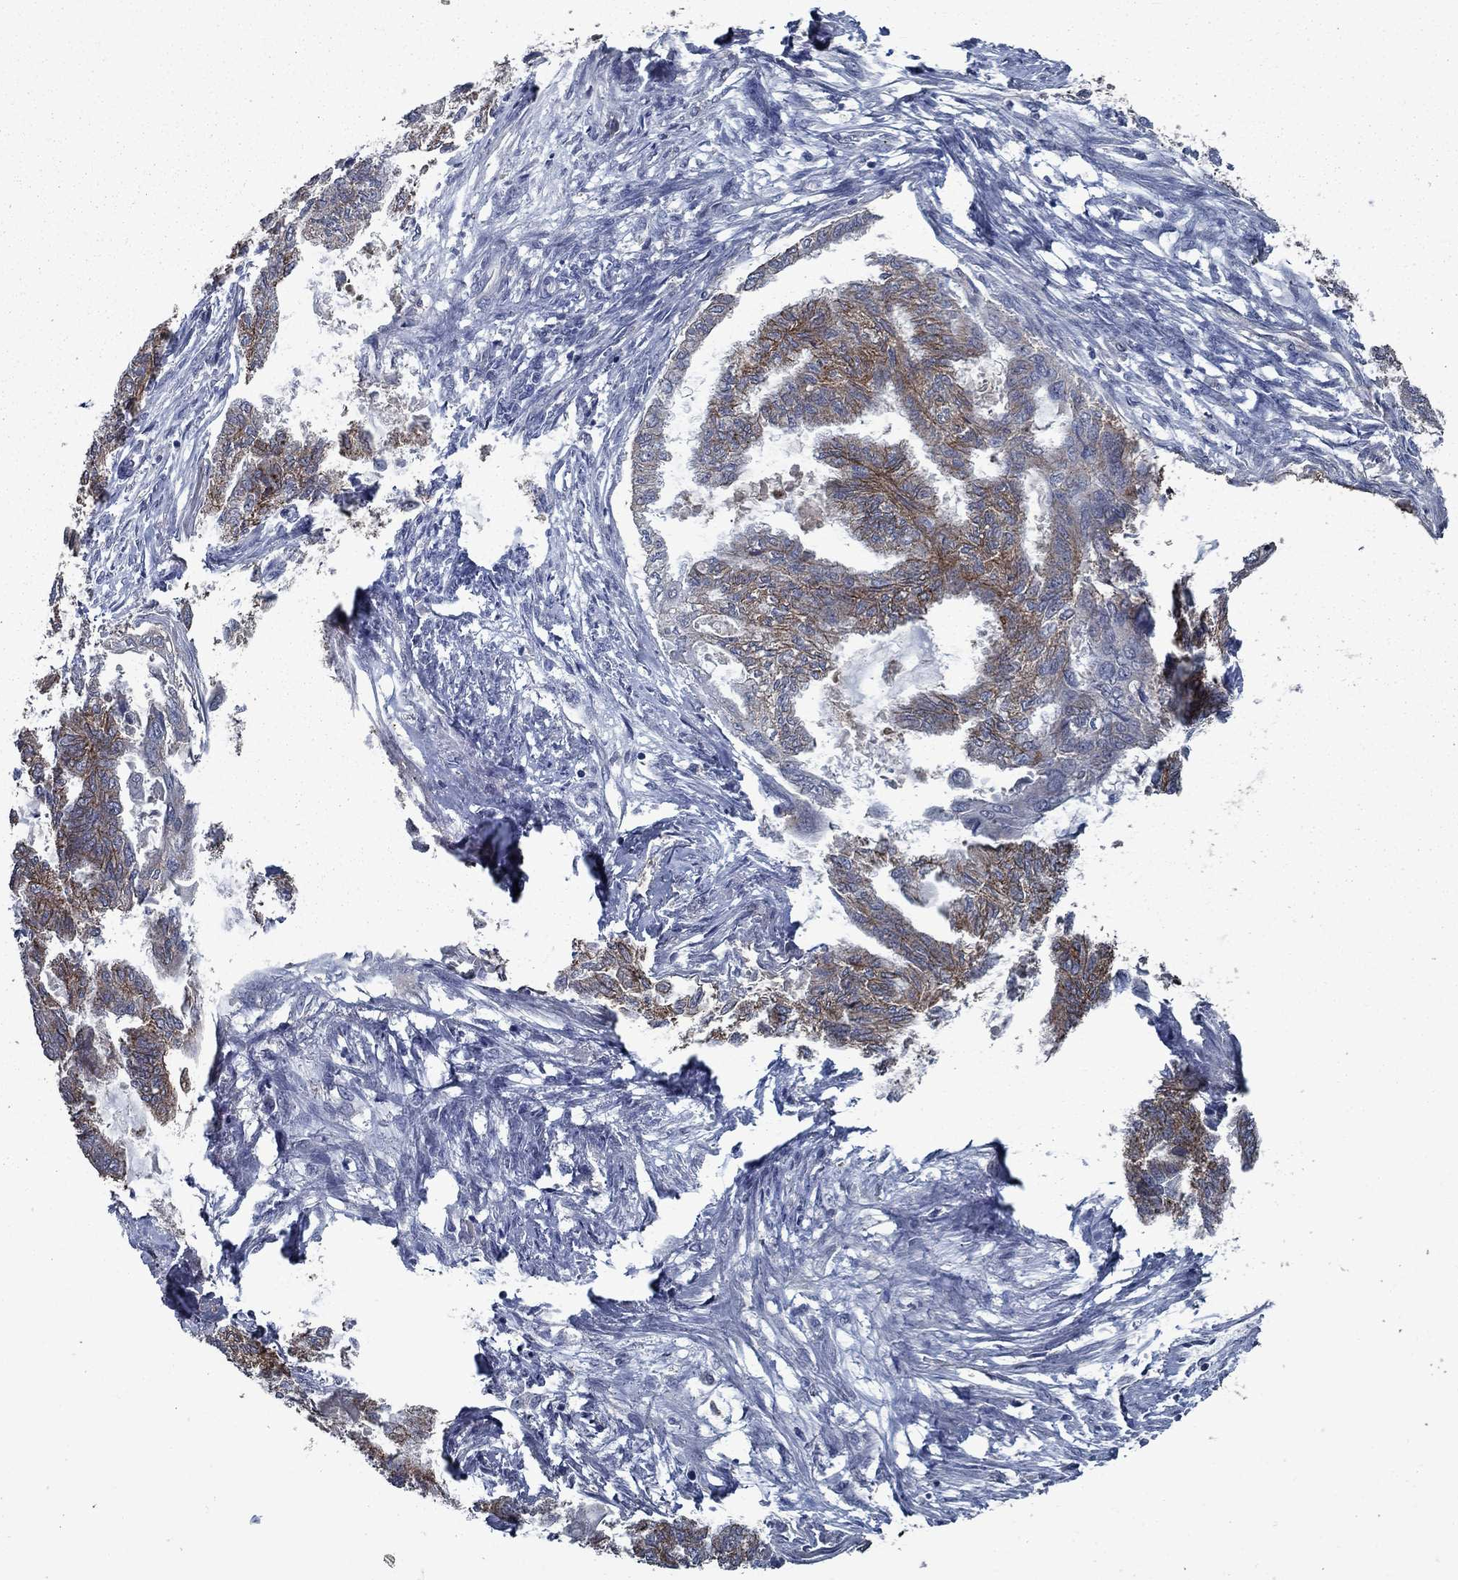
{"staining": {"intensity": "moderate", "quantity": "25%-75%", "location": "cytoplasmic/membranous"}, "tissue": "endometrial cancer", "cell_type": "Tumor cells", "image_type": "cancer", "snomed": [{"axis": "morphology", "description": "Adenocarcinoma, NOS"}, {"axis": "topography", "description": "Endometrium"}], "caption": "A histopathology image of endometrial cancer (adenocarcinoma) stained for a protein reveals moderate cytoplasmic/membranous brown staining in tumor cells.", "gene": "SLC44A1", "patient": {"sex": "female", "age": 86}}